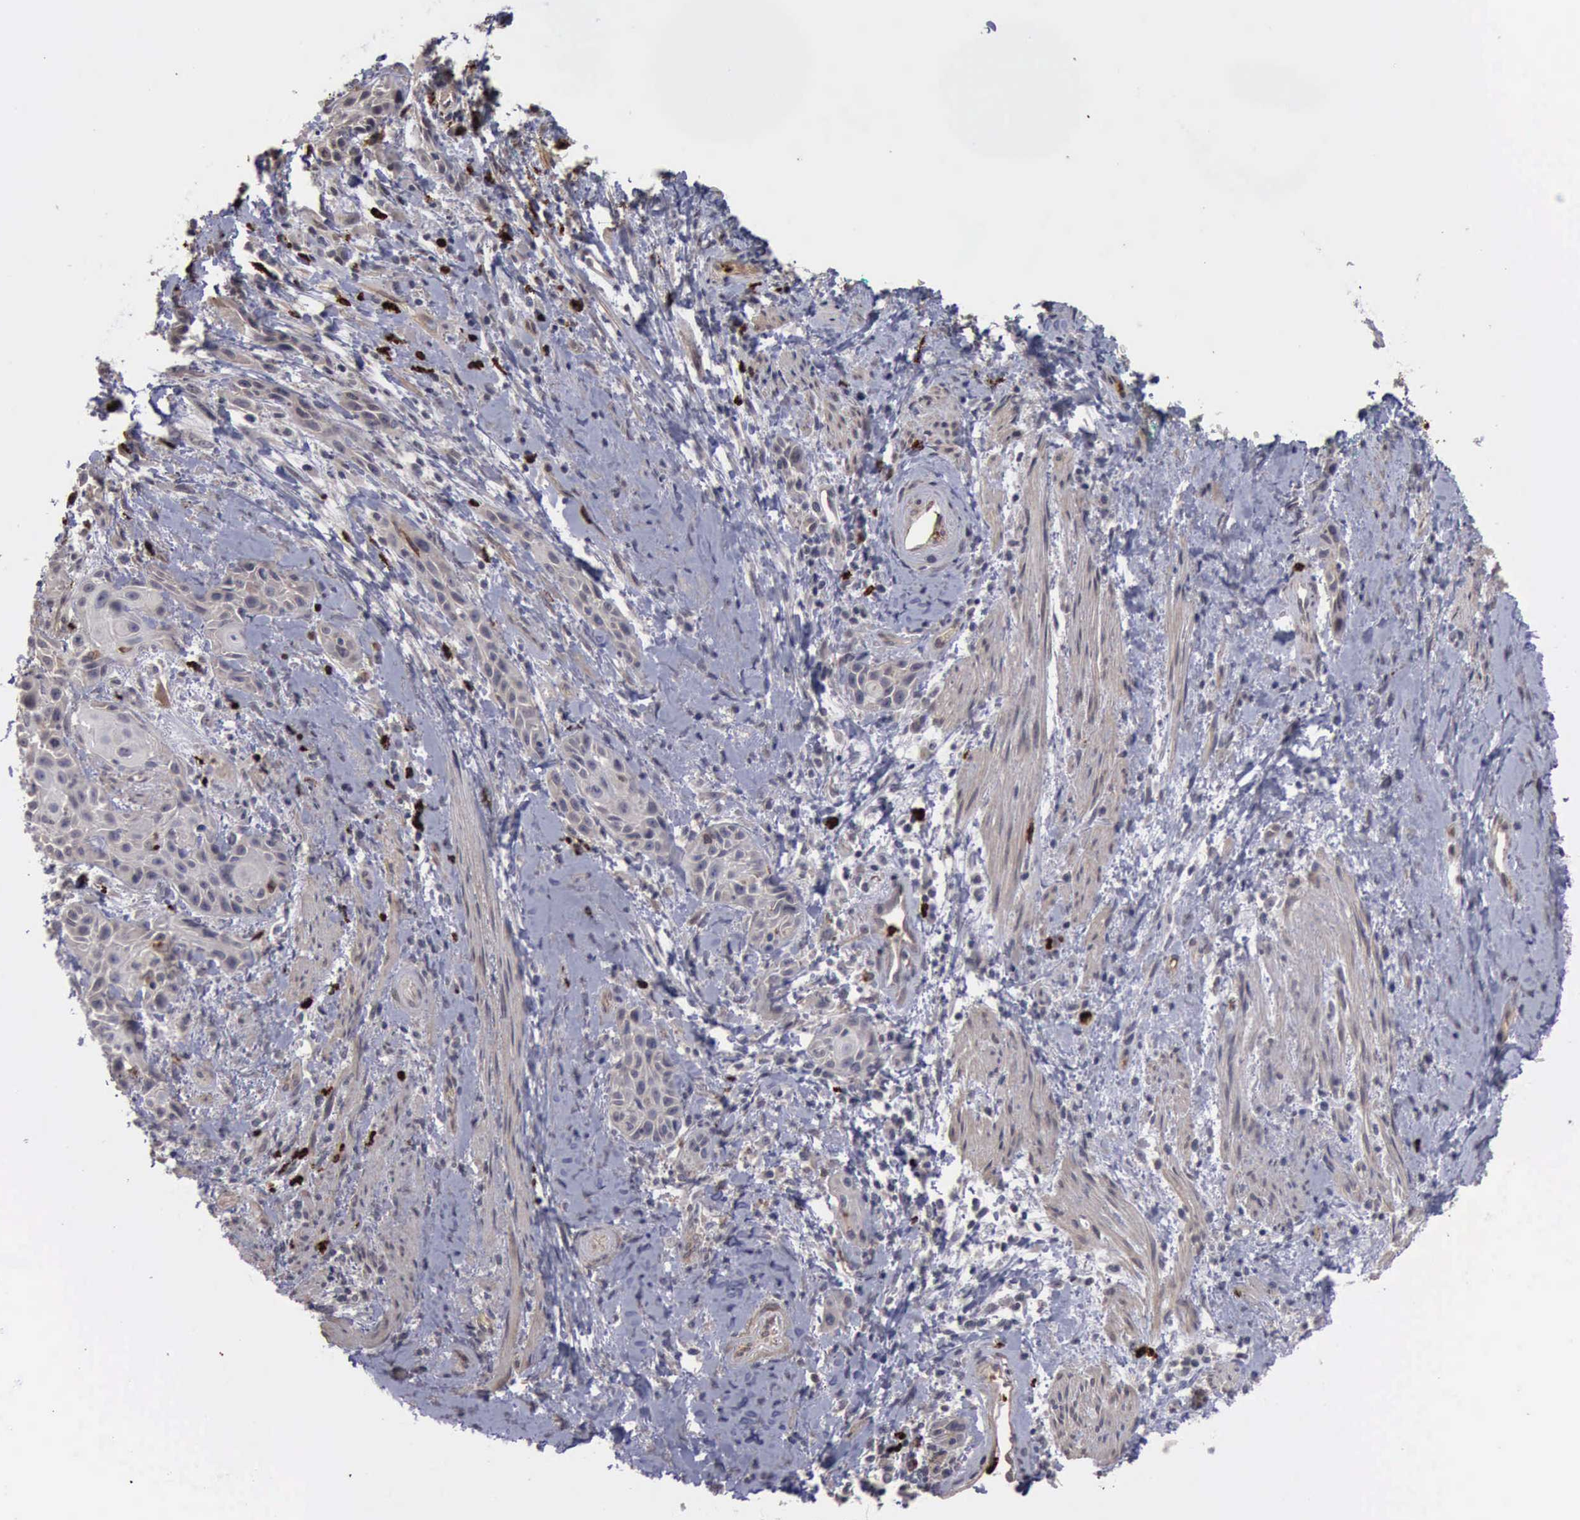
{"staining": {"intensity": "negative", "quantity": "none", "location": "none"}, "tissue": "skin cancer", "cell_type": "Tumor cells", "image_type": "cancer", "snomed": [{"axis": "morphology", "description": "Squamous cell carcinoma, NOS"}, {"axis": "topography", "description": "Skin"}, {"axis": "topography", "description": "Anal"}], "caption": "A high-resolution histopathology image shows immunohistochemistry staining of squamous cell carcinoma (skin), which exhibits no significant positivity in tumor cells. (Brightfield microscopy of DAB immunohistochemistry at high magnification).", "gene": "MMP9", "patient": {"sex": "male", "age": 64}}